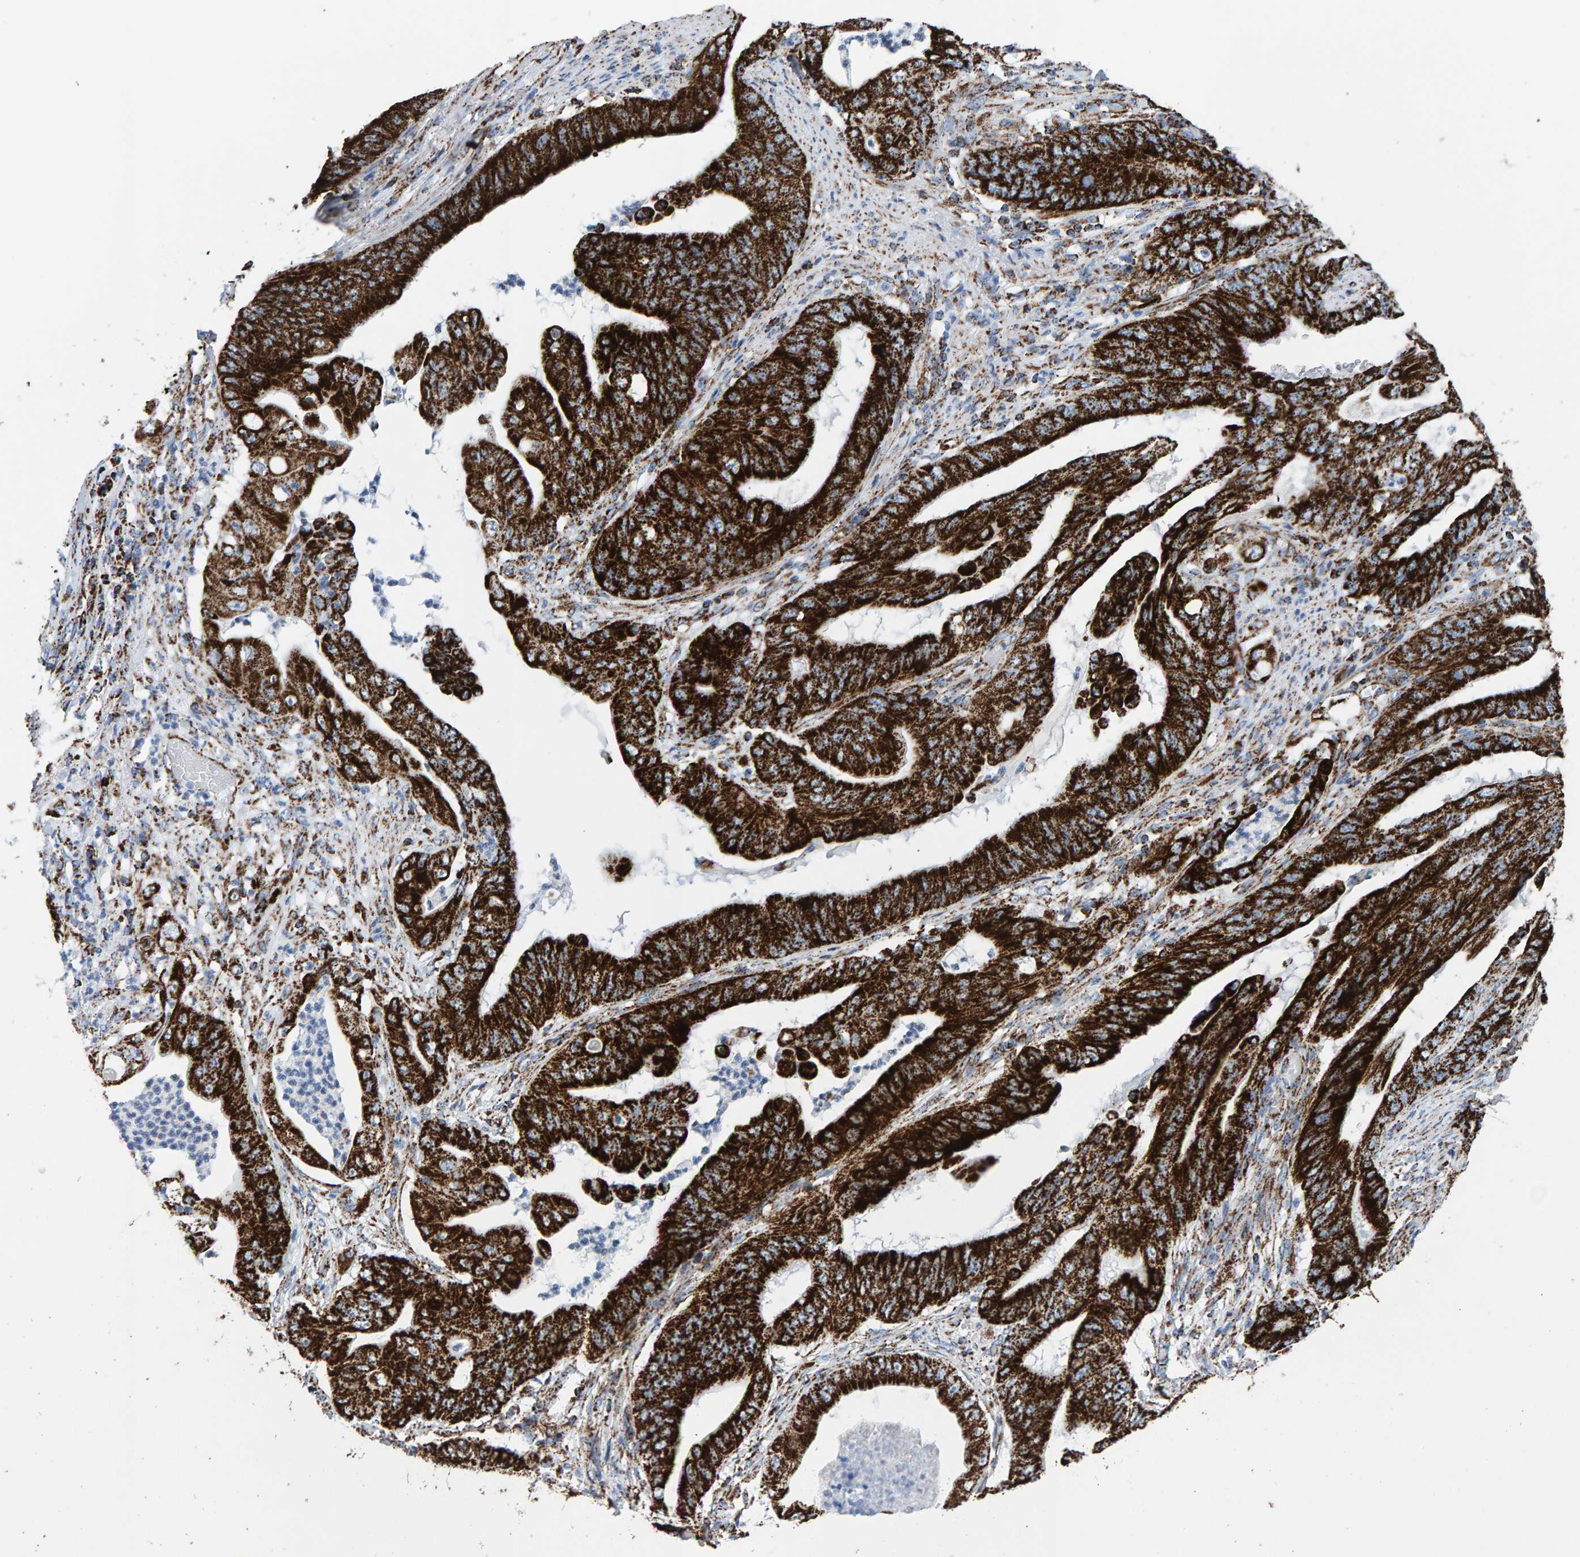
{"staining": {"intensity": "strong", "quantity": ">75%", "location": "cytoplasmic/membranous"}, "tissue": "stomach cancer", "cell_type": "Tumor cells", "image_type": "cancer", "snomed": [{"axis": "morphology", "description": "Adenocarcinoma, NOS"}, {"axis": "topography", "description": "Stomach"}], "caption": "High-magnification brightfield microscopy of stomach adenocarcinoma stained with DAB (brown) and counterstained with hematoxylin (blue). tumor cells exhibit strong cytoplasmic/membranous positivity is seen in approximately>75% of cells.", "gene": "ENSG00000262660", "patient": {"sex": "female", "age": 73}}